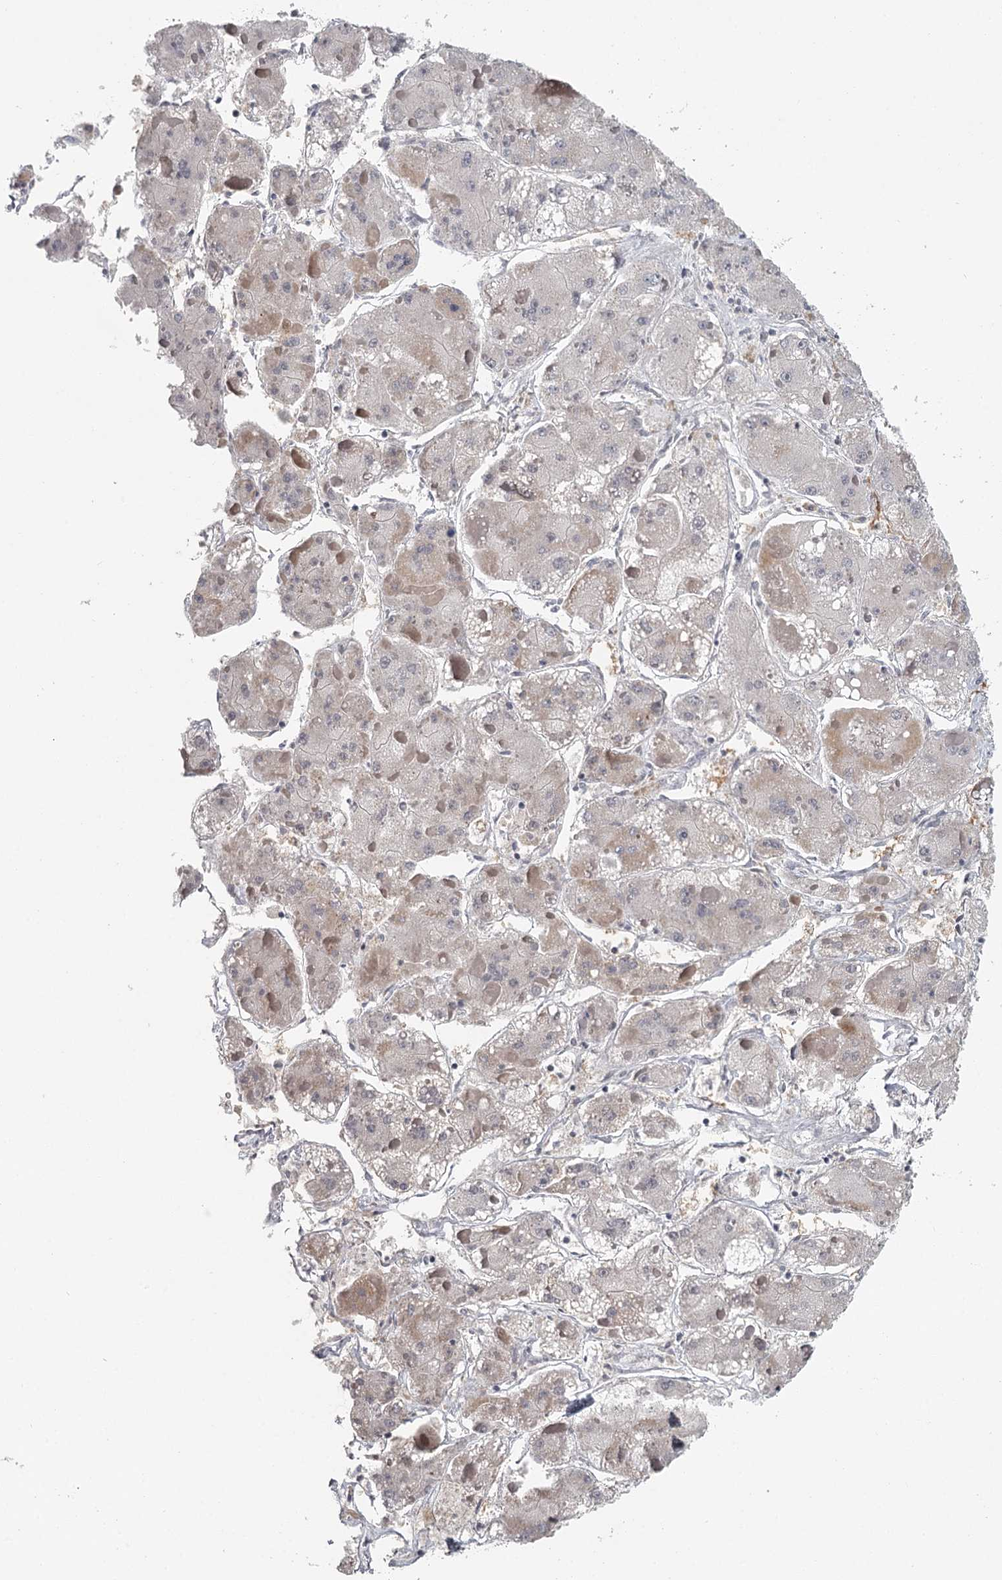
{"staining": {"intensity": "negative", "quantity": "none", "location": "none"}, "tissue": "liver cancer", "cell_type": "Tumor cells", "image_type": "cancer", "snomed": [{"axis": "morphology", "description": "Carcinoma, Hepatocellular, NOS"}, {"axis": "topography", "description": "Liver"}], "caption": "There is no significant expression in tumor cells of liver cancer (hepatocellular carcinoma).", "gene": "FAM13C", "patient": {"sex": "female", "age": 73}}